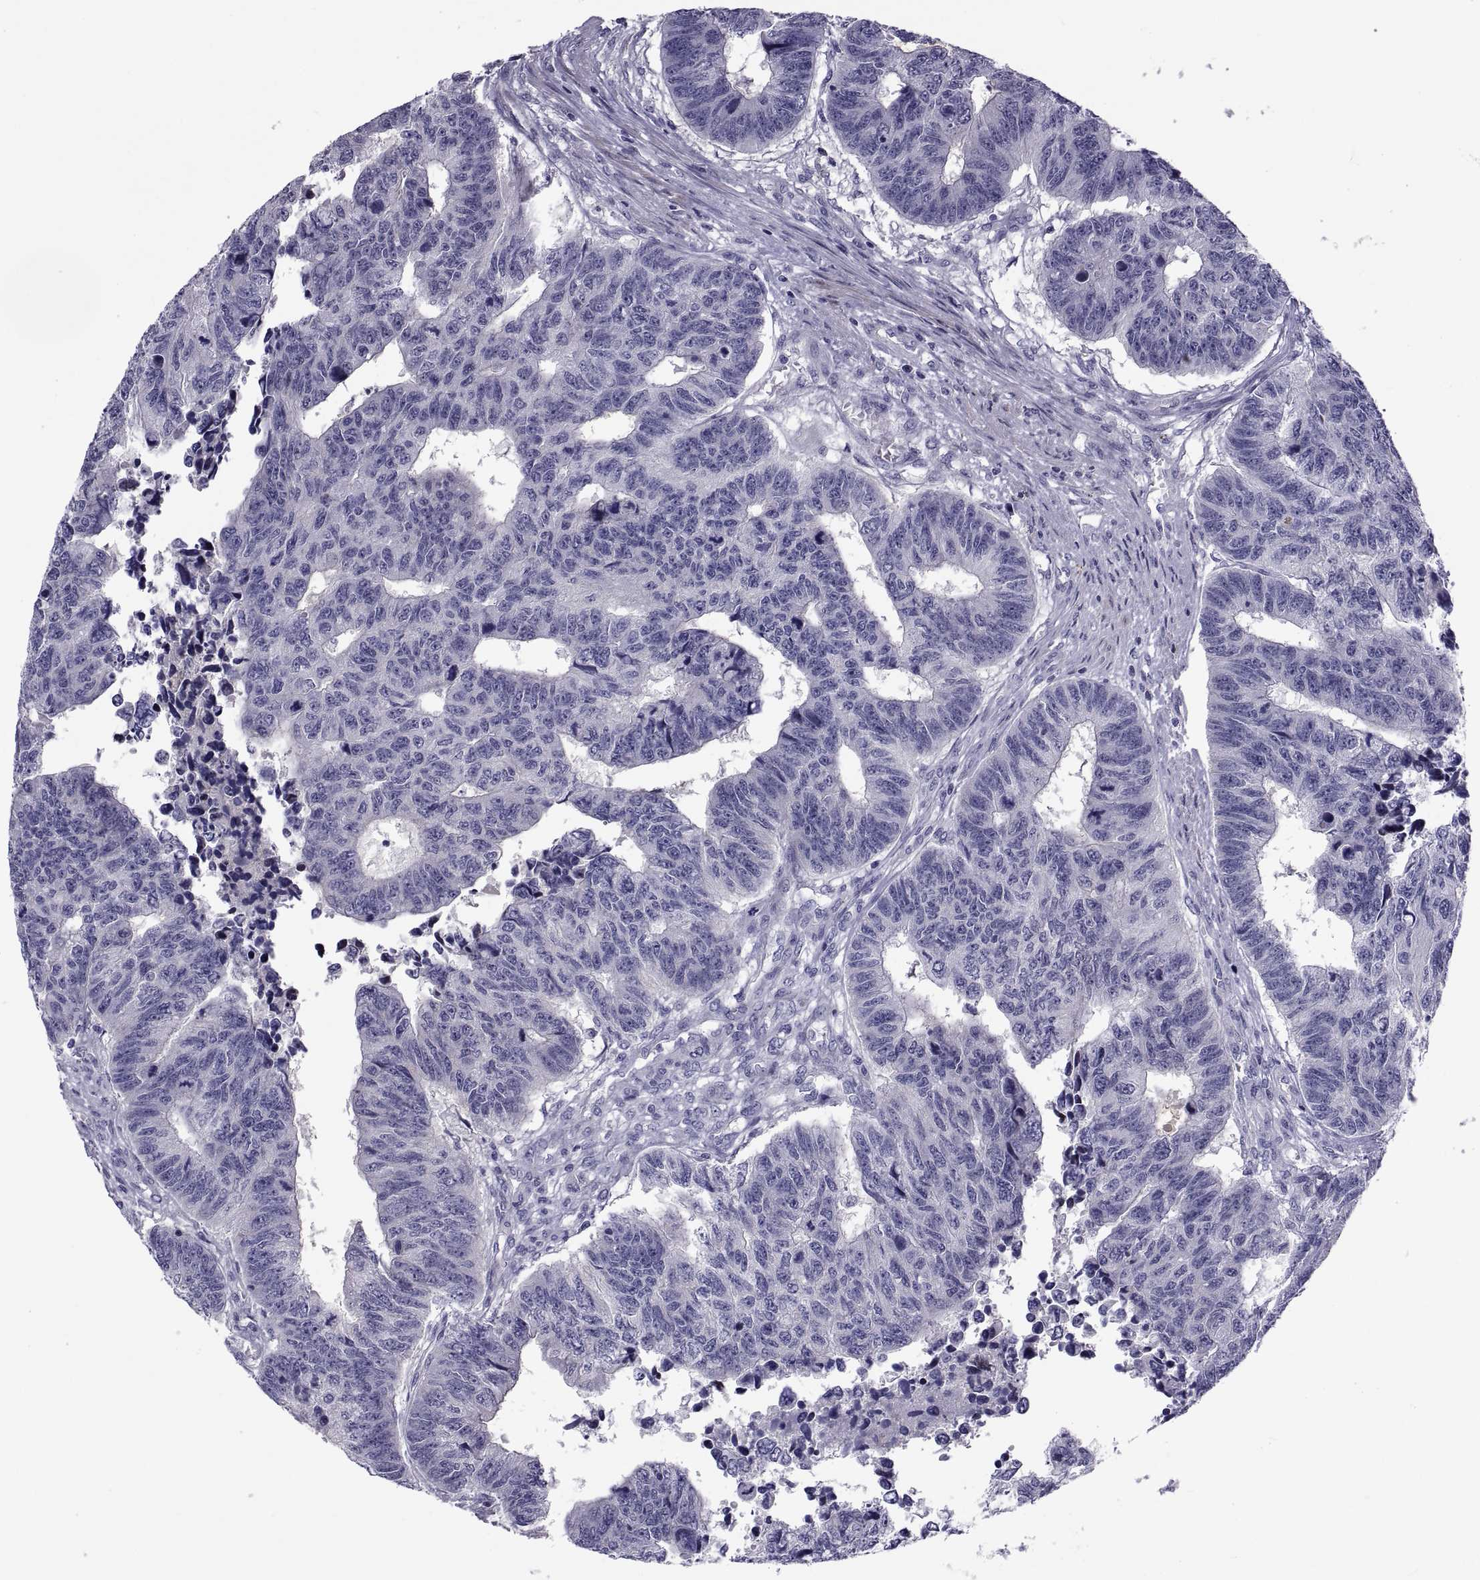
{"staining": {"intensity": "negative", "quantity": "none", "location": "none"}, "tissue": "colorectal cancer", "cell_type": "Tumor cells", "image_type": "cancer", "snomed": [{"axis": "morphology", "description": "Adenocarcinoma, NOS"}, {"axis": "topography", "description": "Rectum"}], "caption": "Immunohistochemistry photomicrograph of colorectal cancer (adenocarcinoma) stained for a protein (brown), which displays no positivity in tumor cells.", "gene": "TMEM158", "patient": {"sex": "female", "age": 85}}